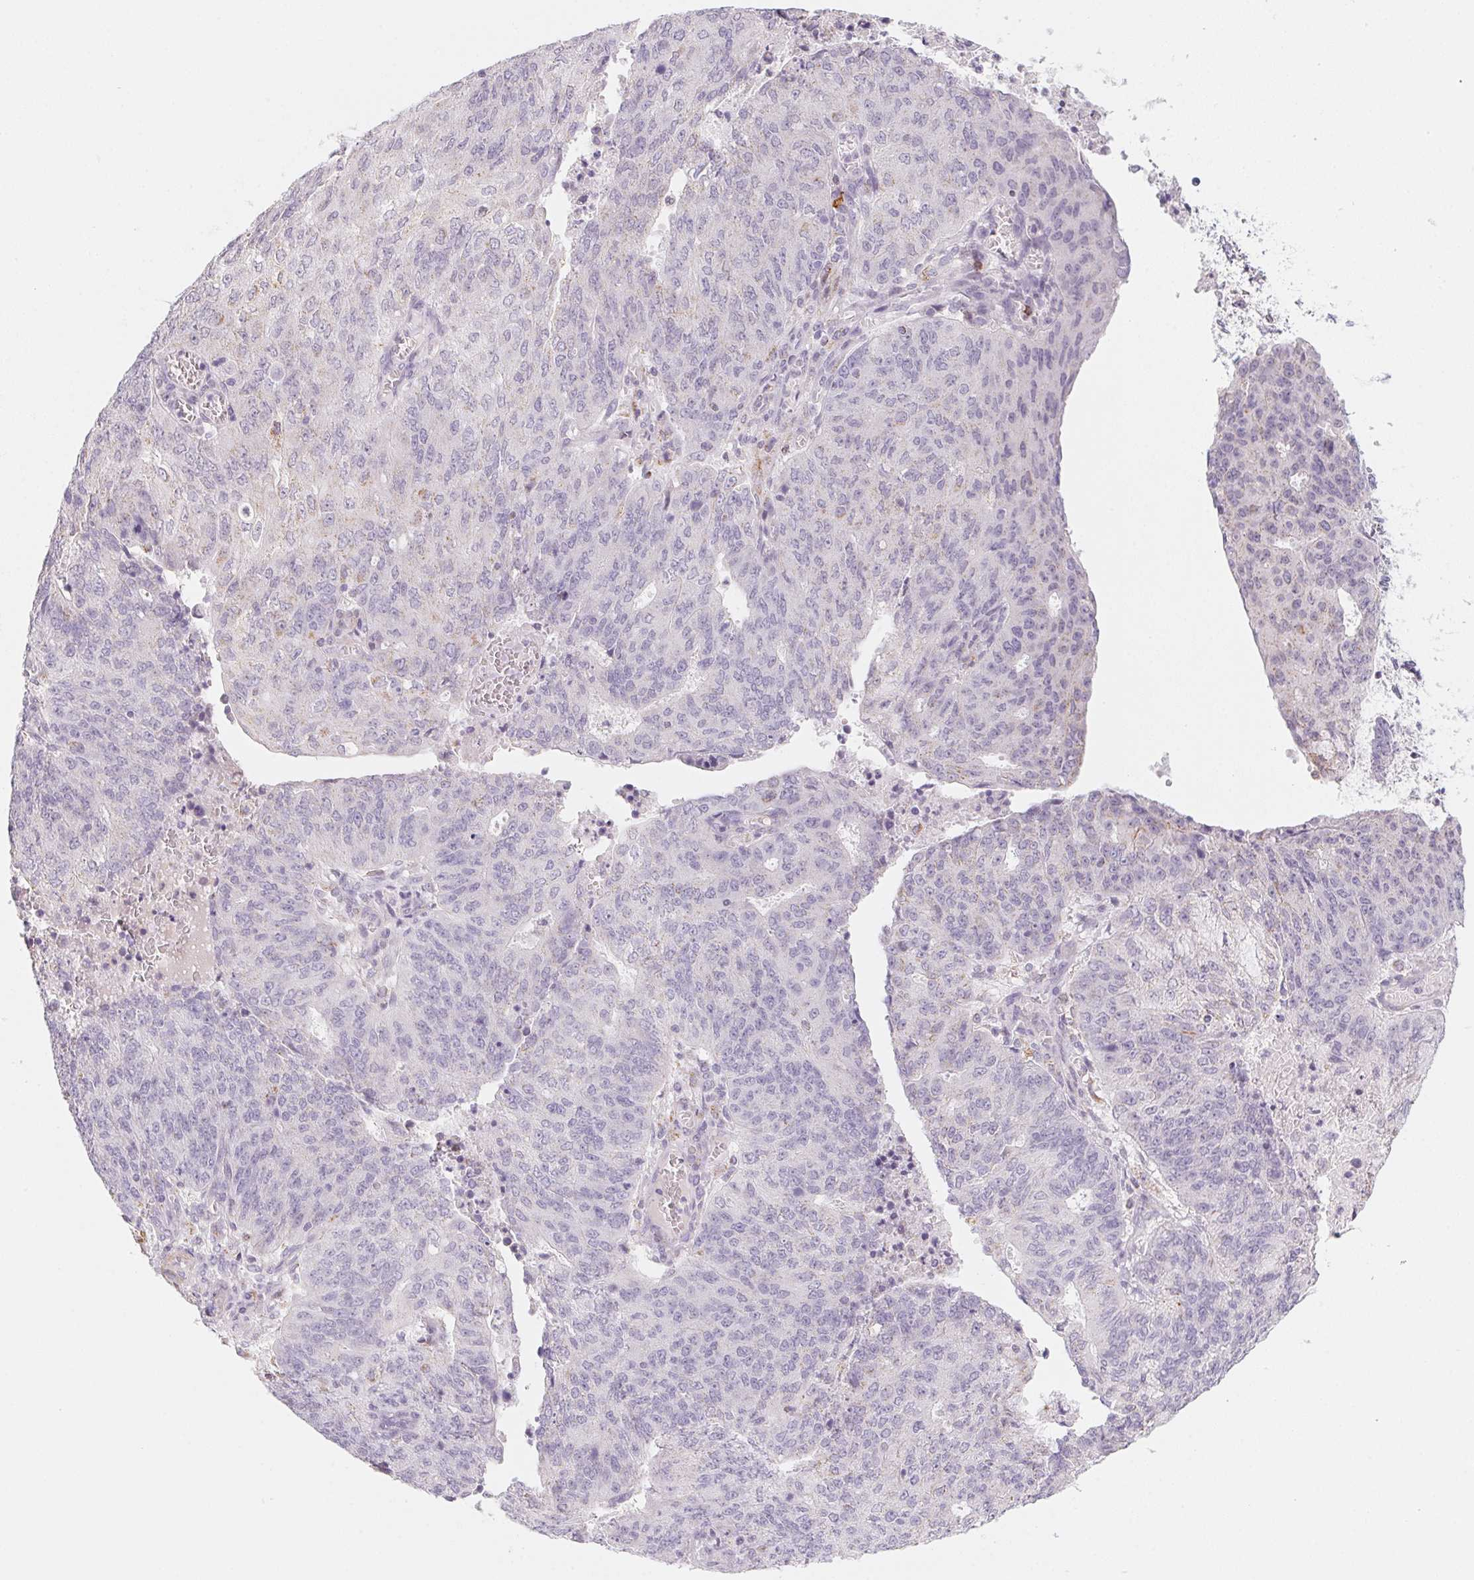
{"staining": {"intensity": "negative", "quantity": "none", "location": "none"}, "tissue": "endometrial cancer", "cell_type": "Tumor cells", "image_type": "cancer", "snomed": [{"axis": "morphology", "description": "Adenocarcinoma, NOS"}, {"axis": "topography", "description": "Endometrium"}], "caption": "There is no significant expression in tumor cells of endometrial adenocarcinoma.", "gene": "PRPH", "patient": {"sex": "female", "age": 82}}